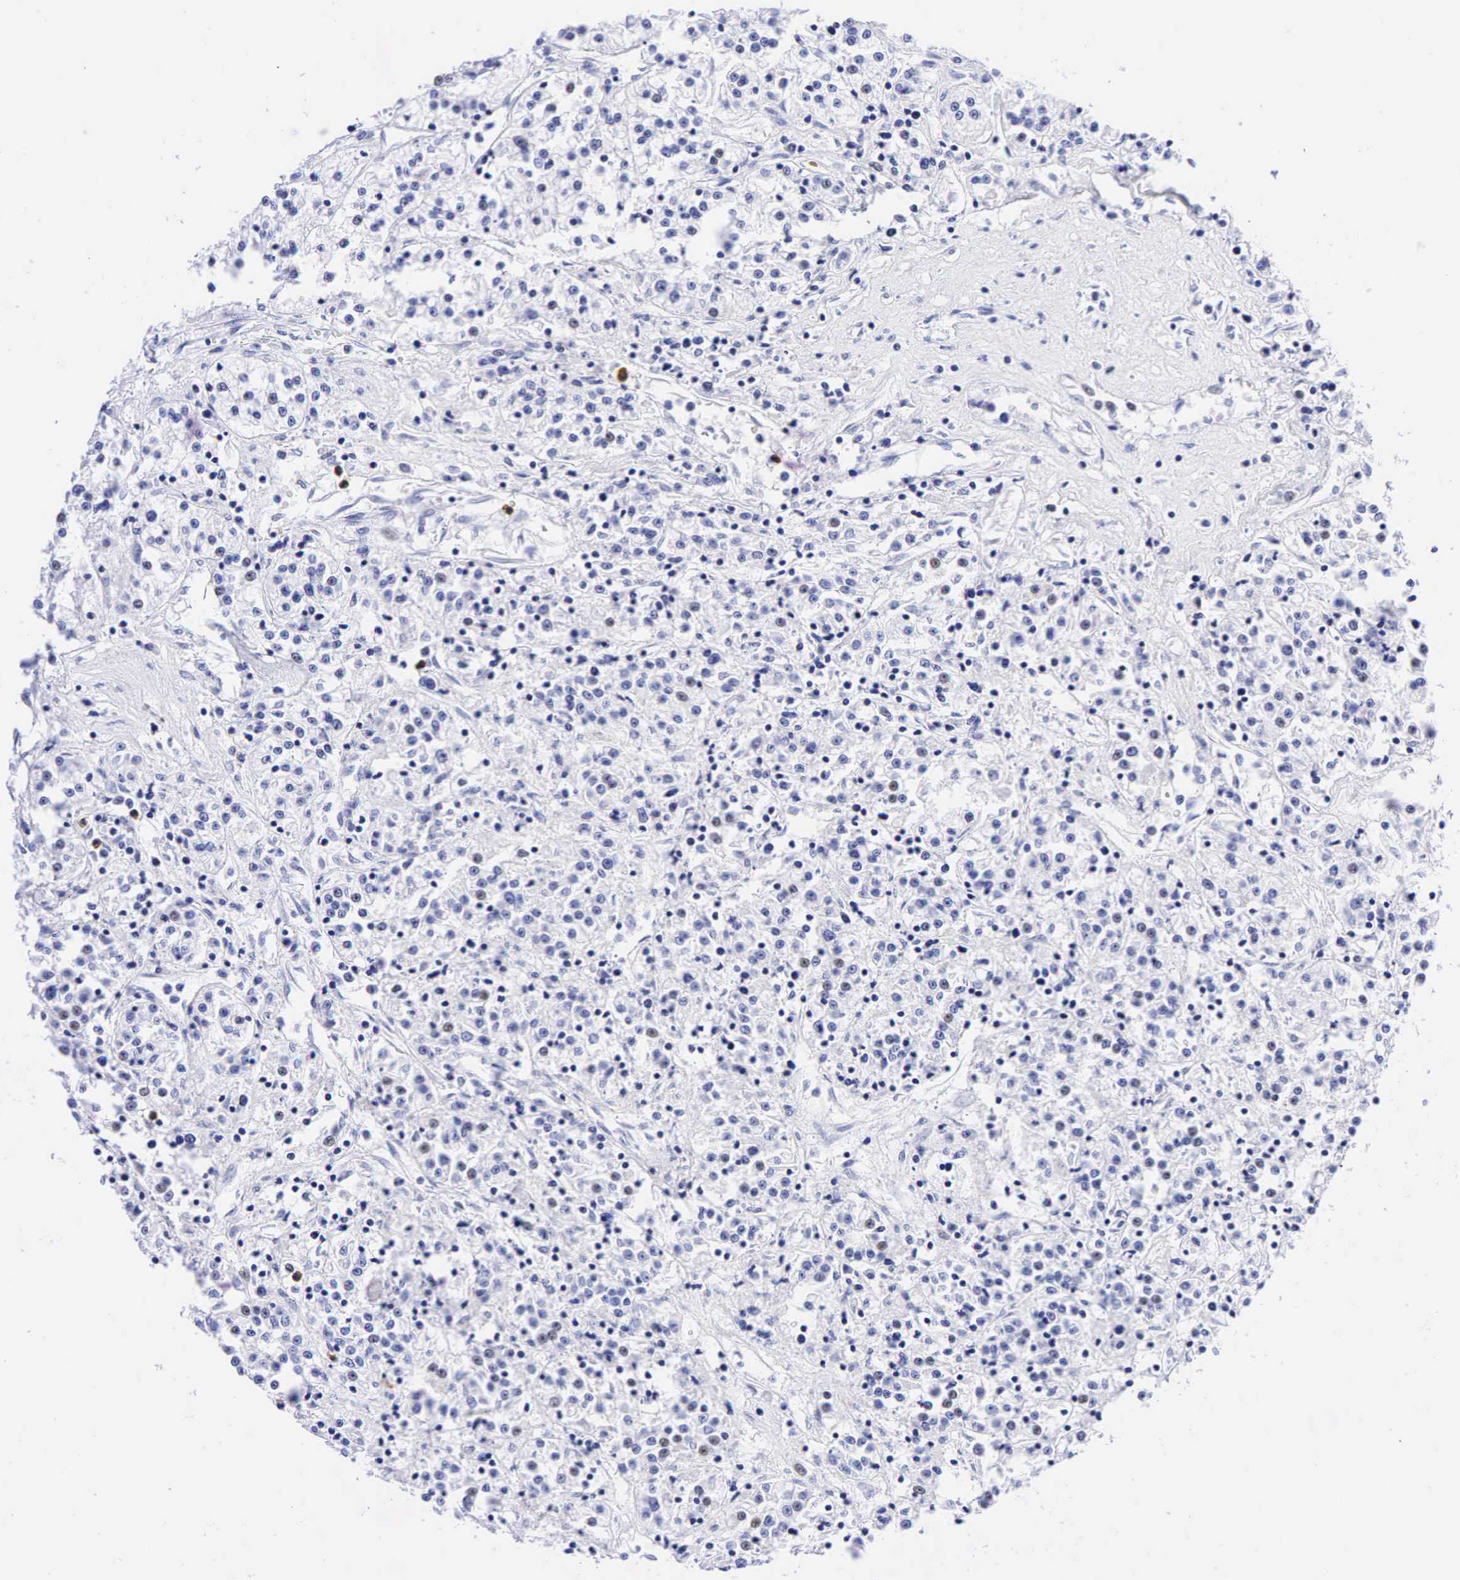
{"staining": {"intensity": "weak", "quantity": "<25%", "location": "nuclear"}, "tissue": "renal cancer", "cell_type": "Tumor cells", "image_type": "cancer", "snomed": [{"axis": "morphology", "description": "Adenocarcinoma, NOS"}, {"axis": "topography", "description": "Kidney"}], "caption": "The IHC micrograph has no significant staining in tumor cells of renal cancer tissue.", "gene": "FUT4", "patient": {"sex": "female", "age": 76}}